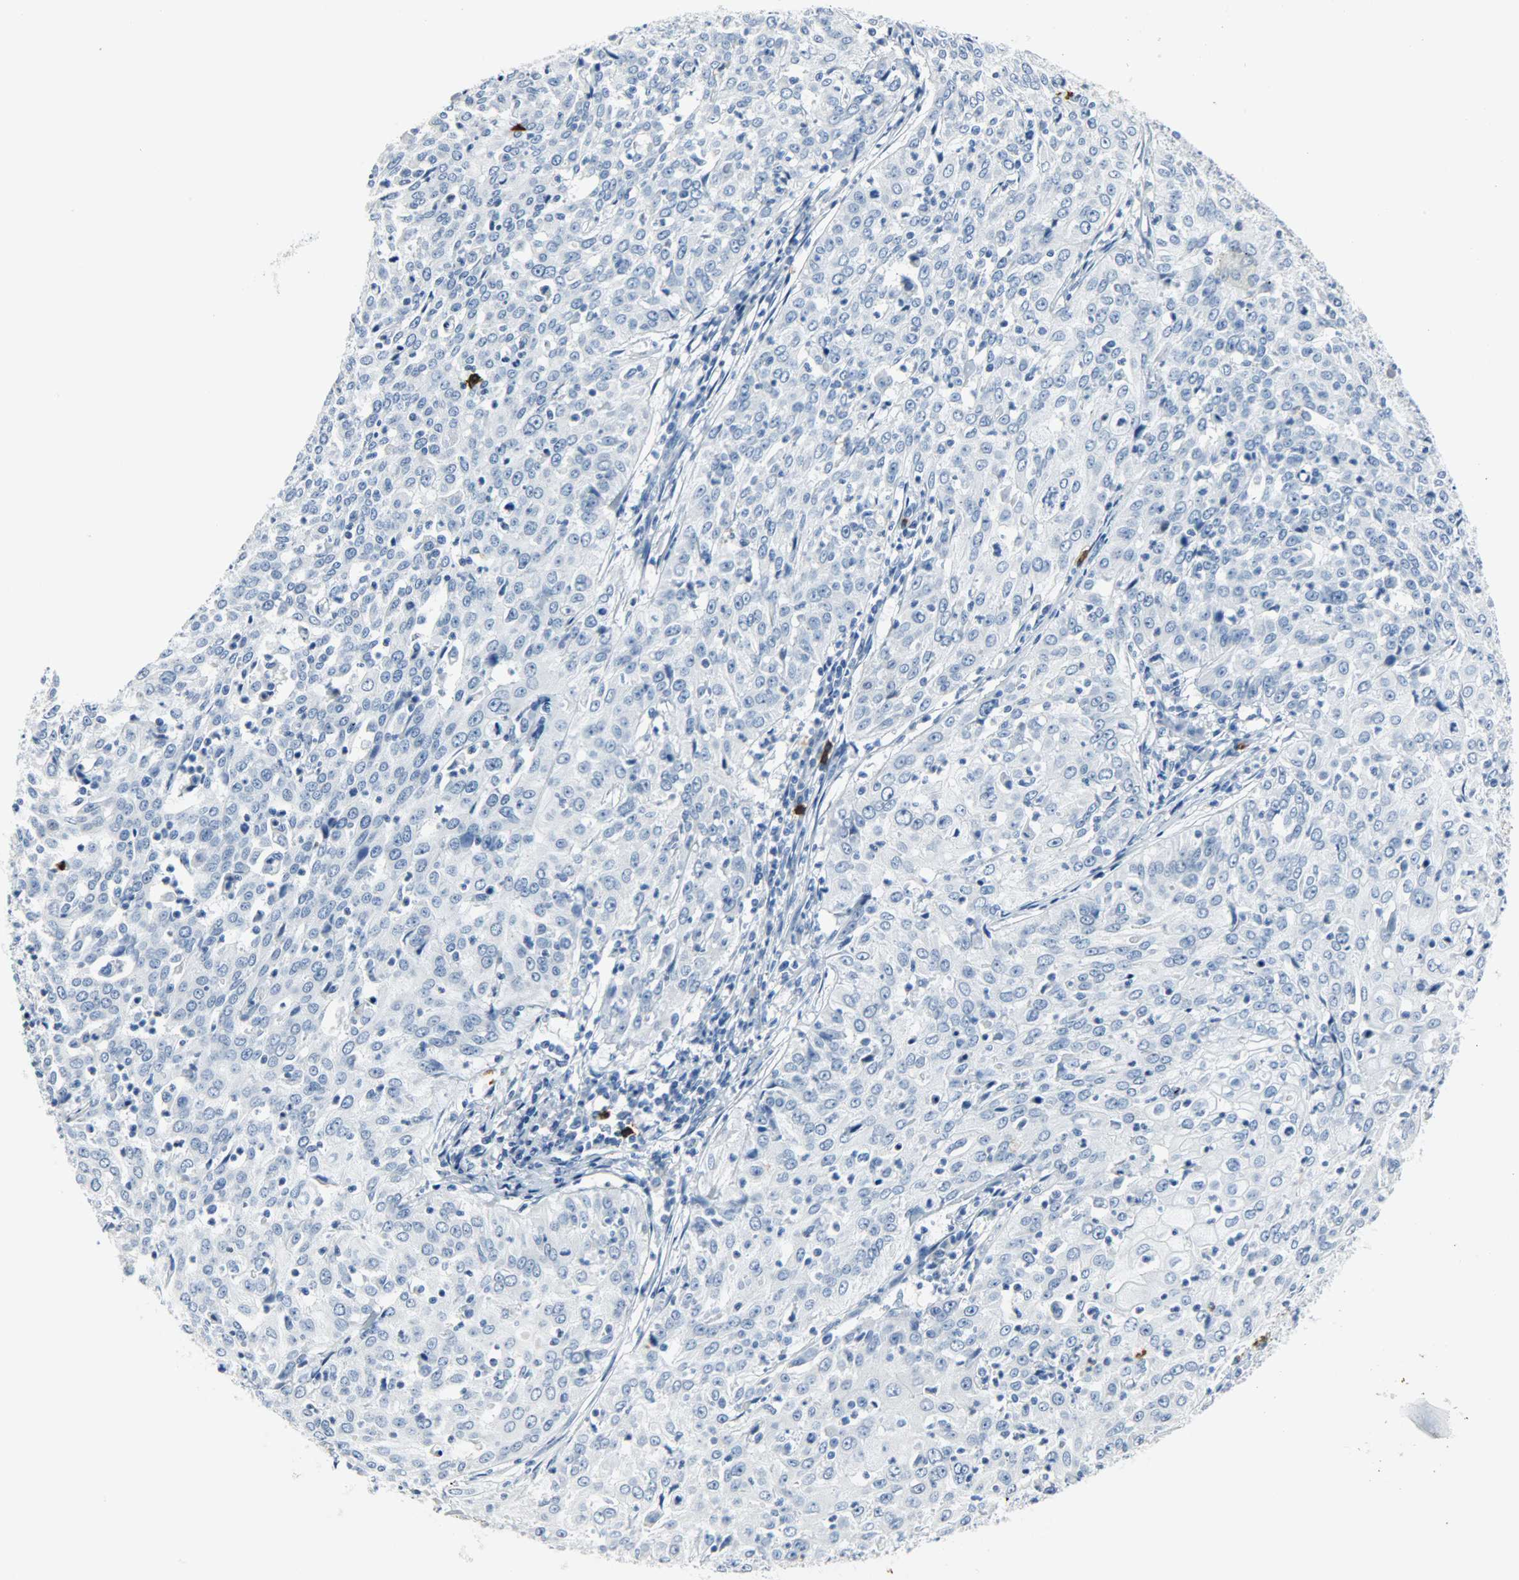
{"staining": {"intensity": "negative", "quantity": "none", "location": "none"}, "tissue": "cervical cancer", "cell_type": "Tumor cells", "image_type": "cancer", "snomed": [{"axis": "morphology", "description": "Squamous cell carcinoma, NOS"}, {"axis": "topography", "description": "Cervix"}], "caption": "This photomicrograph is of squamous cell carcinoma (cervical) stained with IHC to label a protein in brown with the nuclei are counter-stained blue. There is no positivity in tumor cells. The staining is performed using DAB (3,3'-diaminobenzidine) brown chromogen with nuclei counter-stained in using hematoxylin.", "gene": "CEBPE", "patient": {"sex": "female", "age": 39}}